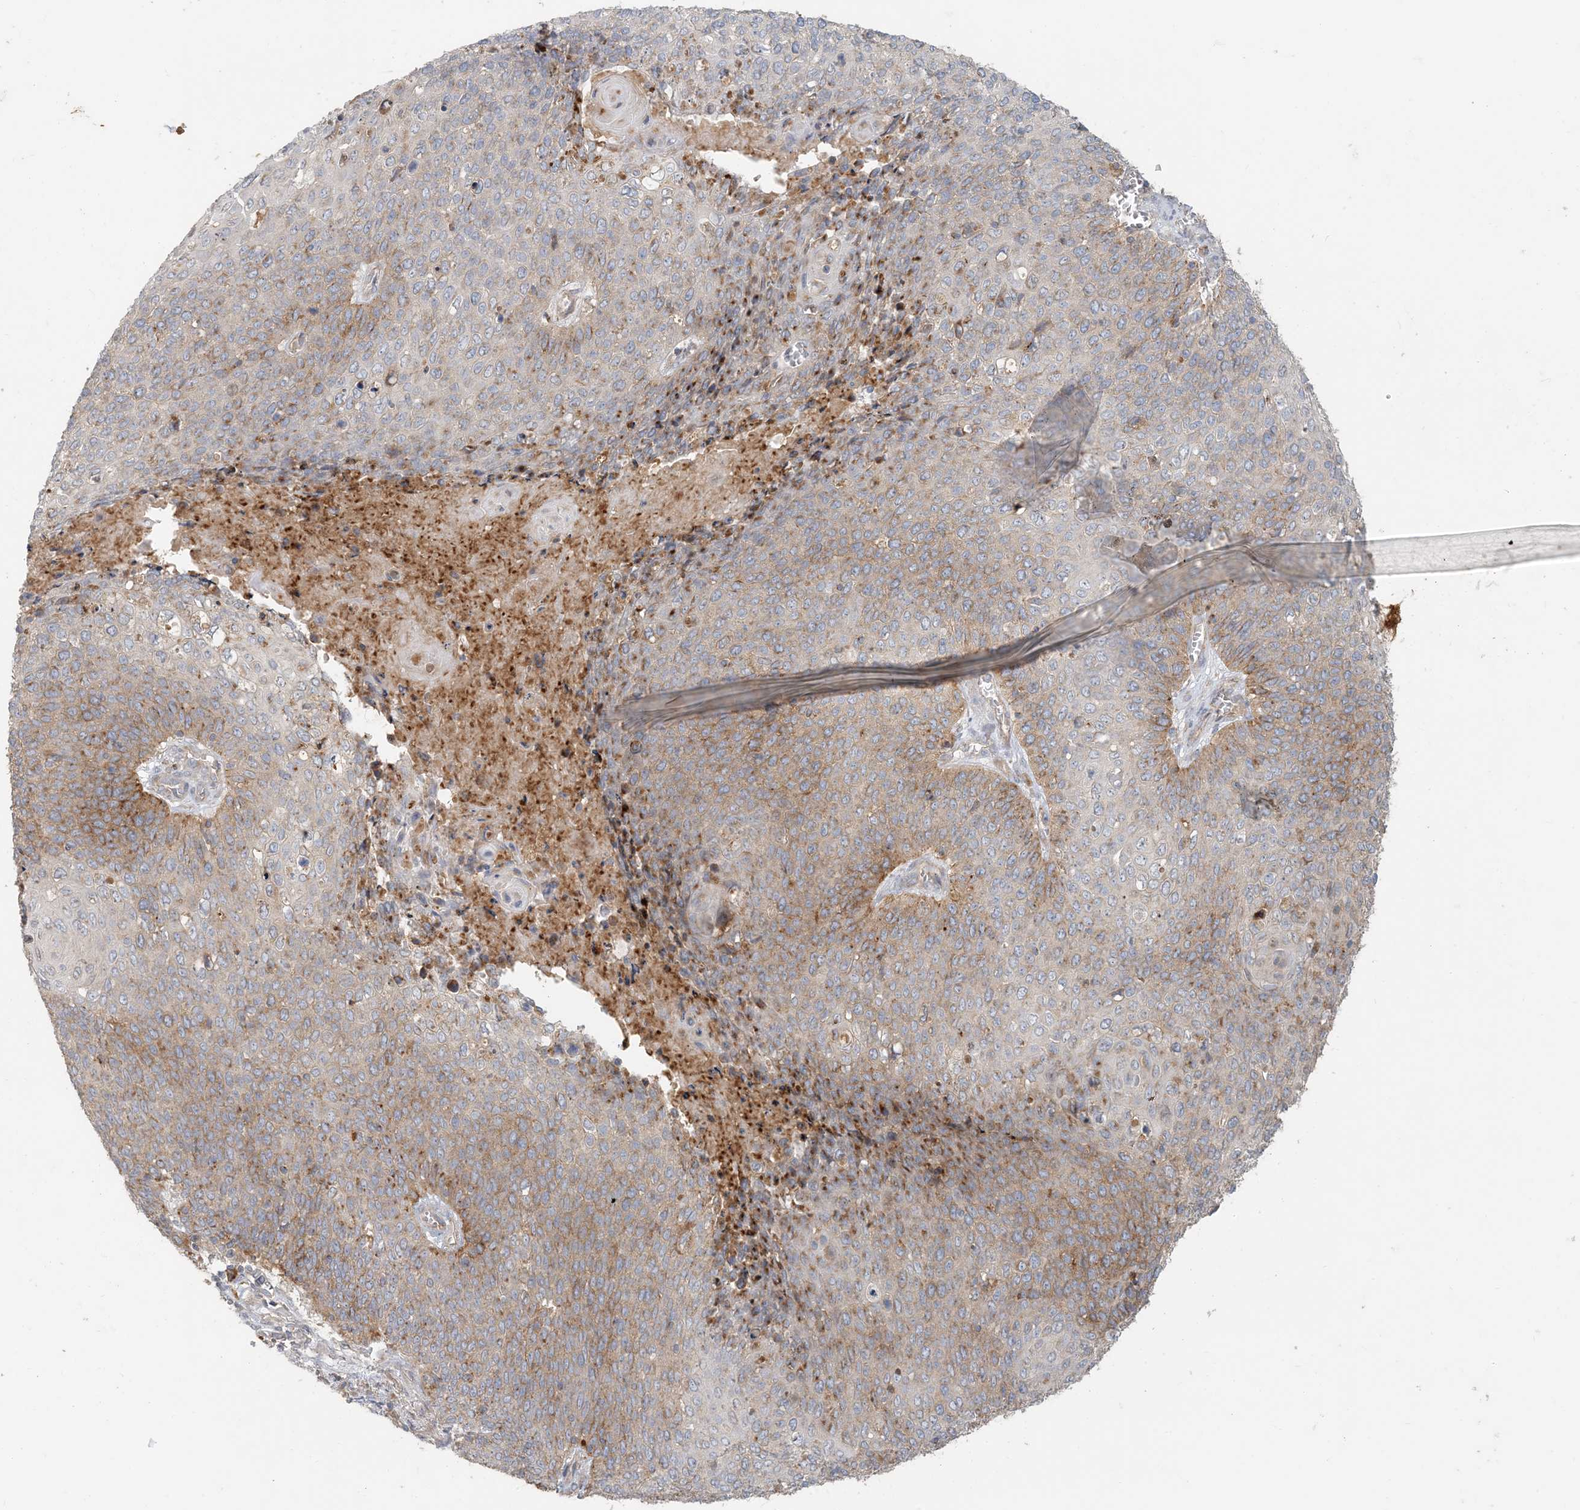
{"staining": {"intensity": "moderate", "quantity": "25%-75%", "location": "cytoplasmic/membranous"}, "tissue": "cervical cancer", "cell_type": "Tumor cells", "image_type": "cancer", "snomed": [{"axis": "morphology", "description": "Squamous cell carcinoma, NOS"}, {"axis": "topography", "description": "Cervix"}], "caption": "Squamous cell carcinoma (cervical) stained for a protein (brown) displays moderate cytoplasmic/membranous positive staining in about 25%-75% of tumor cells.", "gene": "SPPL2A", "patient": {"sex": "female", "age": 39}}